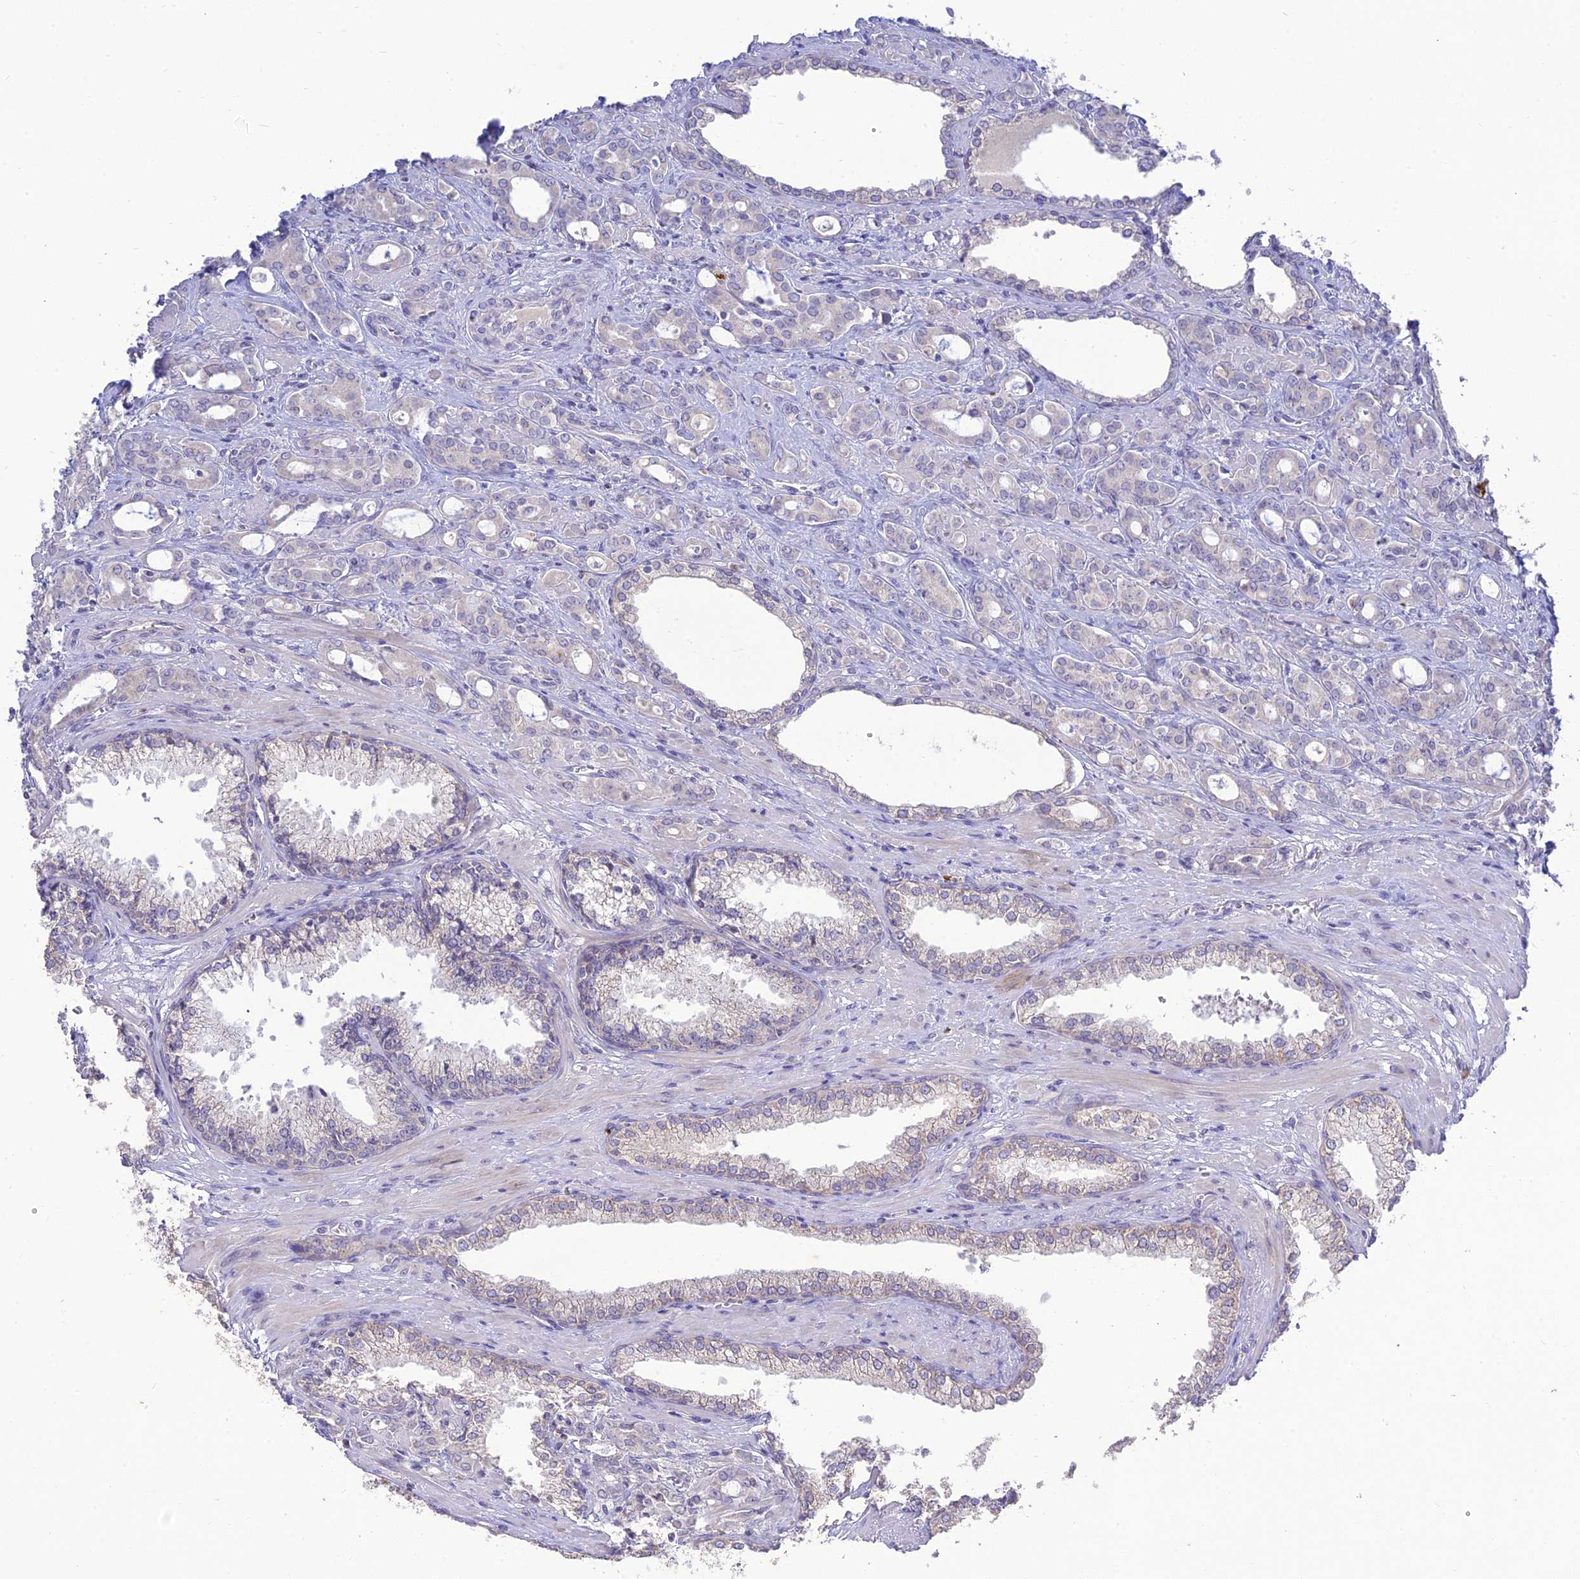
{"staining": {"intensity": "negative", "quantity": "none", "location": "none"}, "tissue": "prostate cancer", "cell_type": "Tumor cells", "image_type": "cancer", "snomed": [{"axis": "morphology", "description": "Adenocarcinoma, High grade"}, {"axis": "topography", "description": "Prostate"}], "caption": "A histopathology image of human prostate cancer (high-grade adenocarcinoma) is negative for staining in tumor cells.", "gene": "TMEM40", "patient": {"sex": "male", "age": 72}}